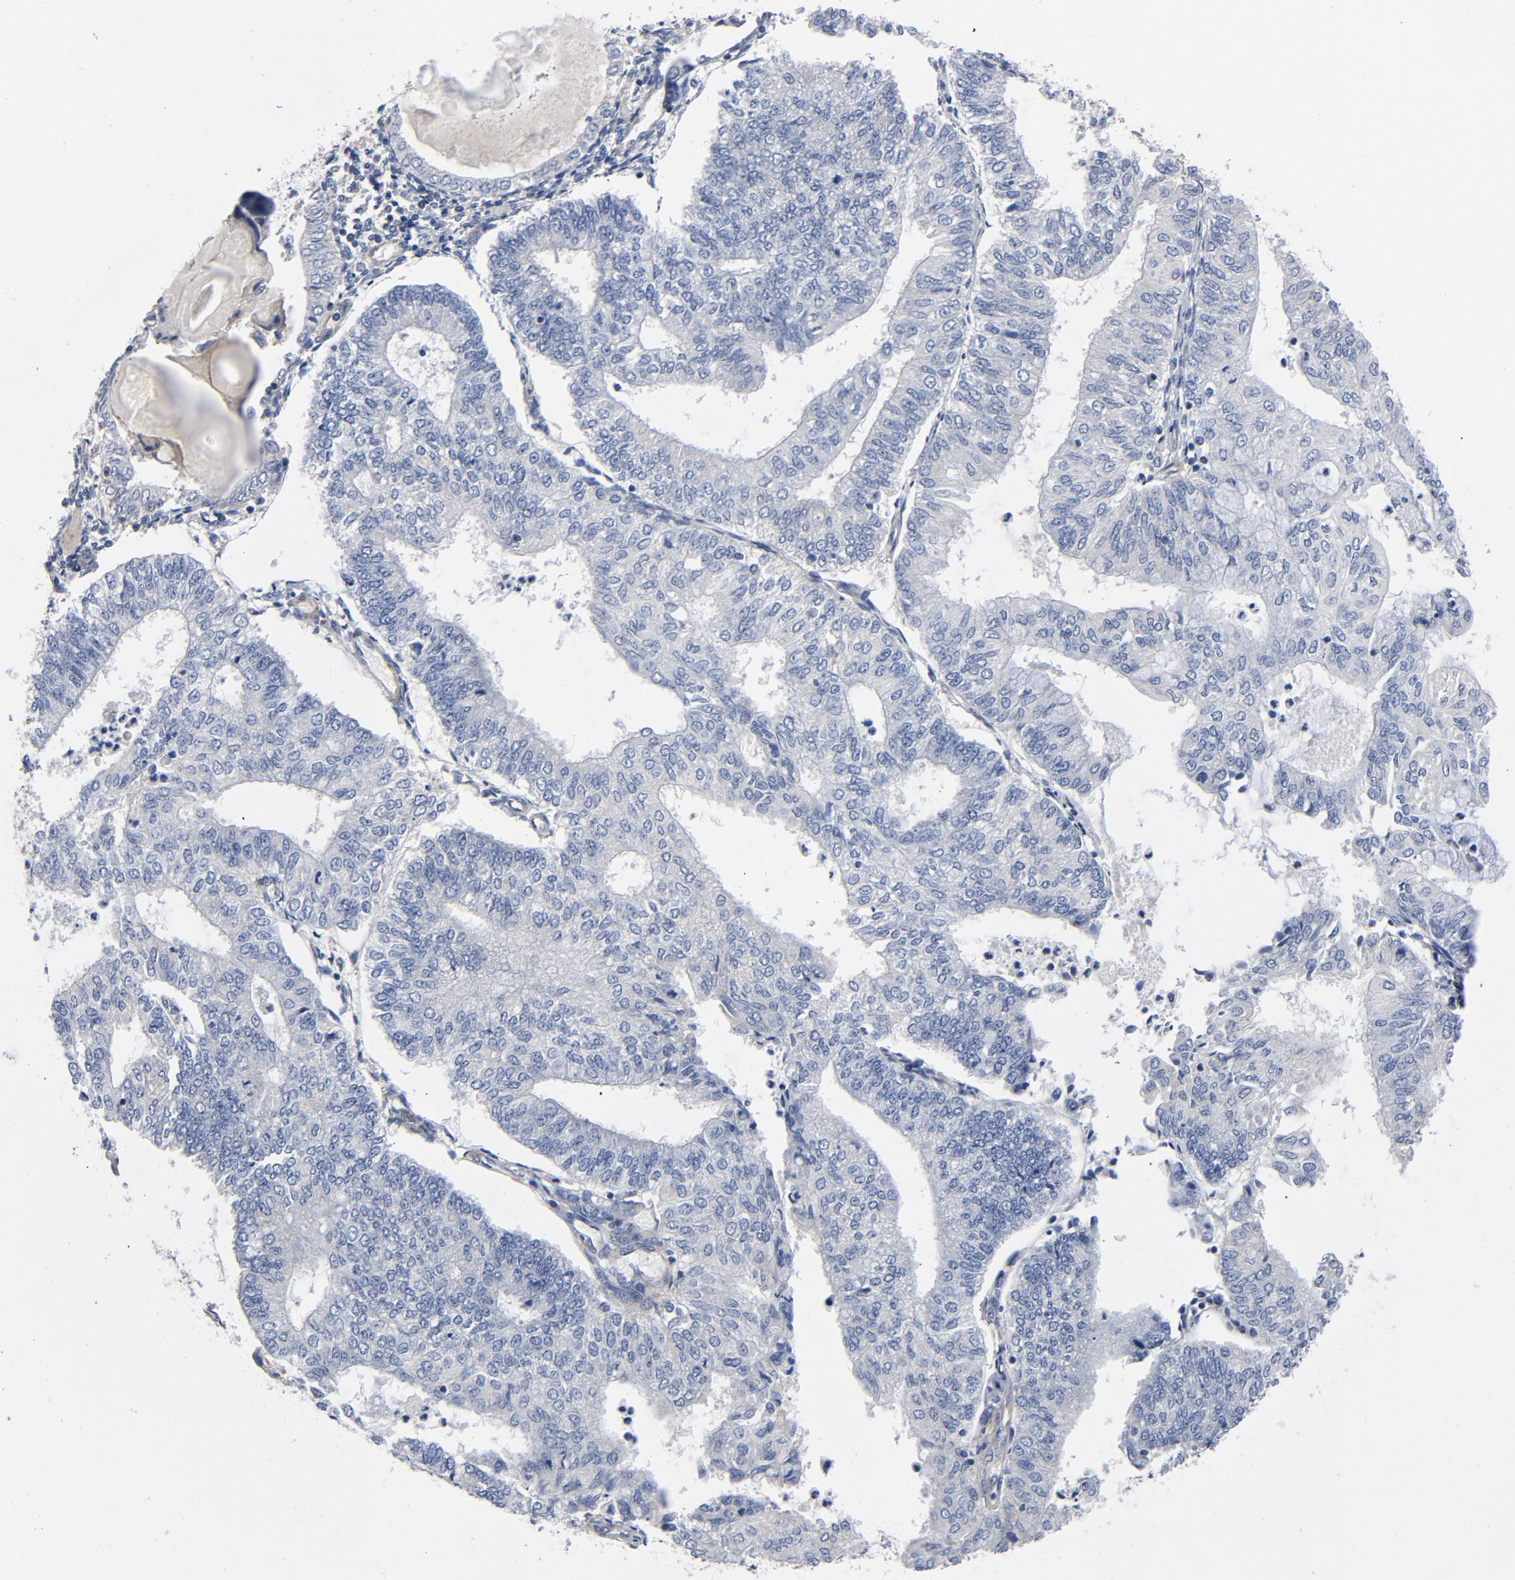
{"staining": {"intensity": "negative", "quantity": "none", "location": "none"}, "tissue": "endometrial cancer", "cell_type": "Tumor cells", "image_type": "cancer", "snomed": [{"axis": "morphology", "description": "Adenocarcinoma, NOS"}, {"axis": "topography", "description": "Endometrium"}], "caption": "Protein analysis of adenocarcinoma (endometrial) demonstrates no significant positivity in tumor cells.", "gene": "DYNLT3", "patient": {"sex": "female", "age": 59}}